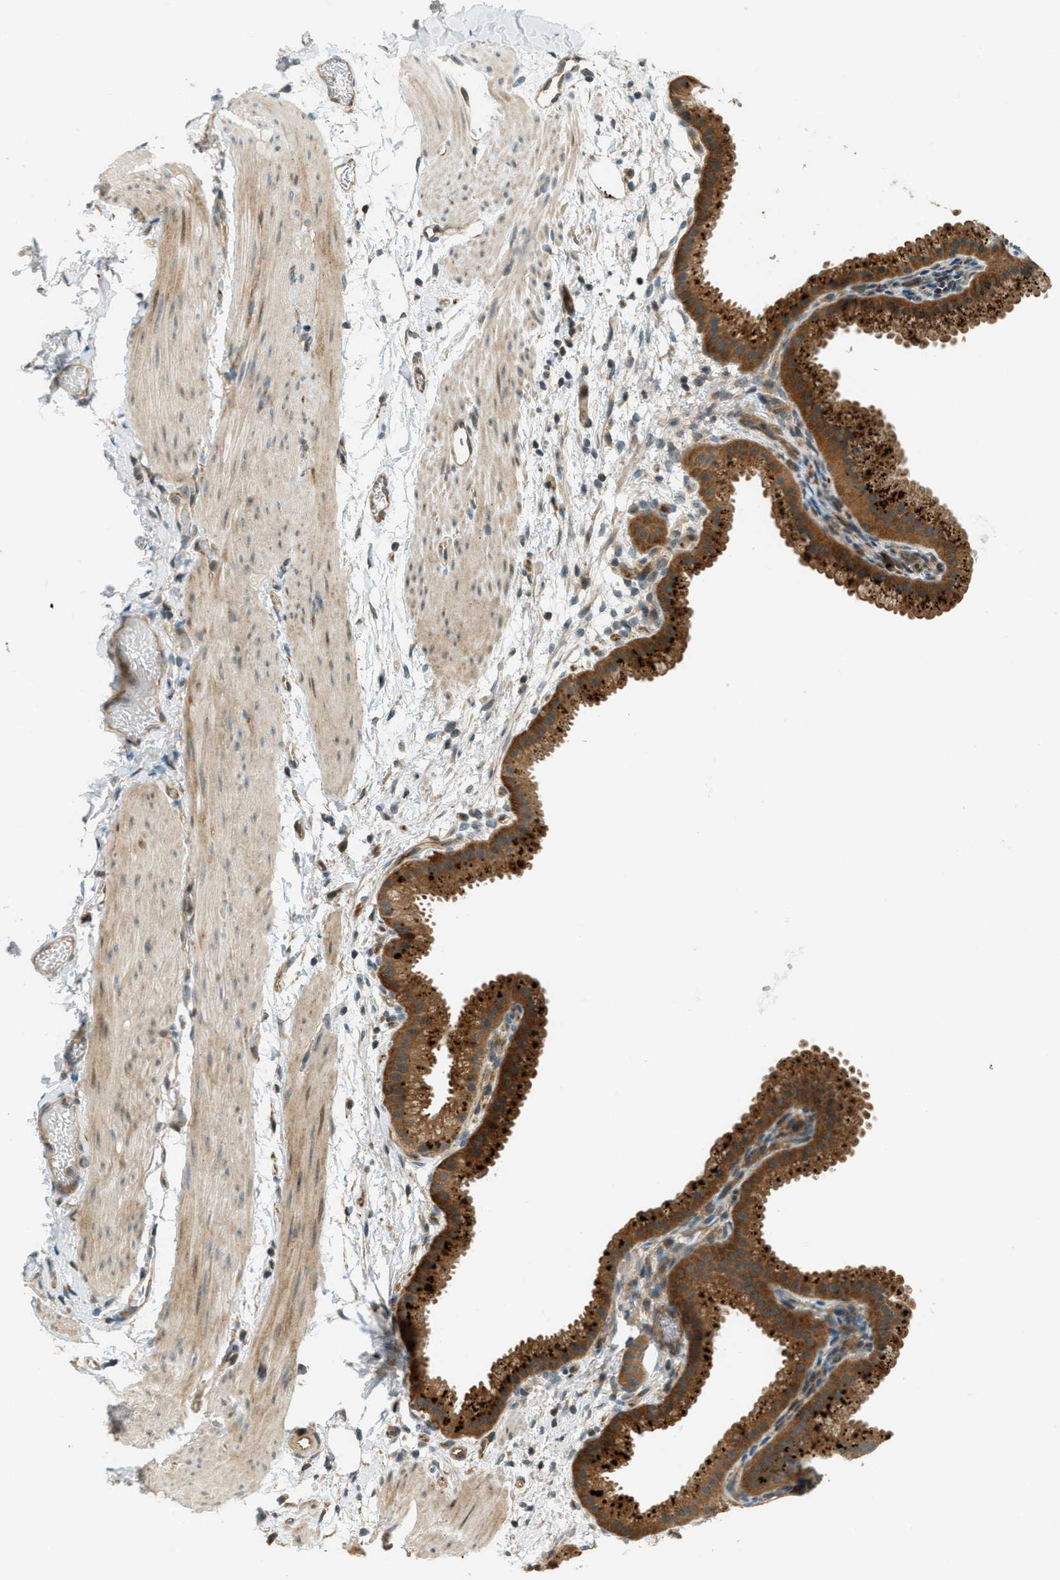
{"staining": {"intensity": "strong", "quantity": ">75%", "location": "cytoplasmic/membranous"}, "tissue": "gallbladder", "cell_type": "Glandular cells", "image_type": "normal", "snomed": [{"axis": "morphology", "description": "Normal tissue, NOS"}, {"axis": "topography", "description": "Gallbladder"}], "caption": "Protein staining of unremarkable gallbladder reveals strong cytoplasmic/membranous expression in about >75% of glandular cells. (IHC, brightfield microscopy, high magnification).", "gene": "PTPN23", "patient": {"sex": "female", "age": 64}}